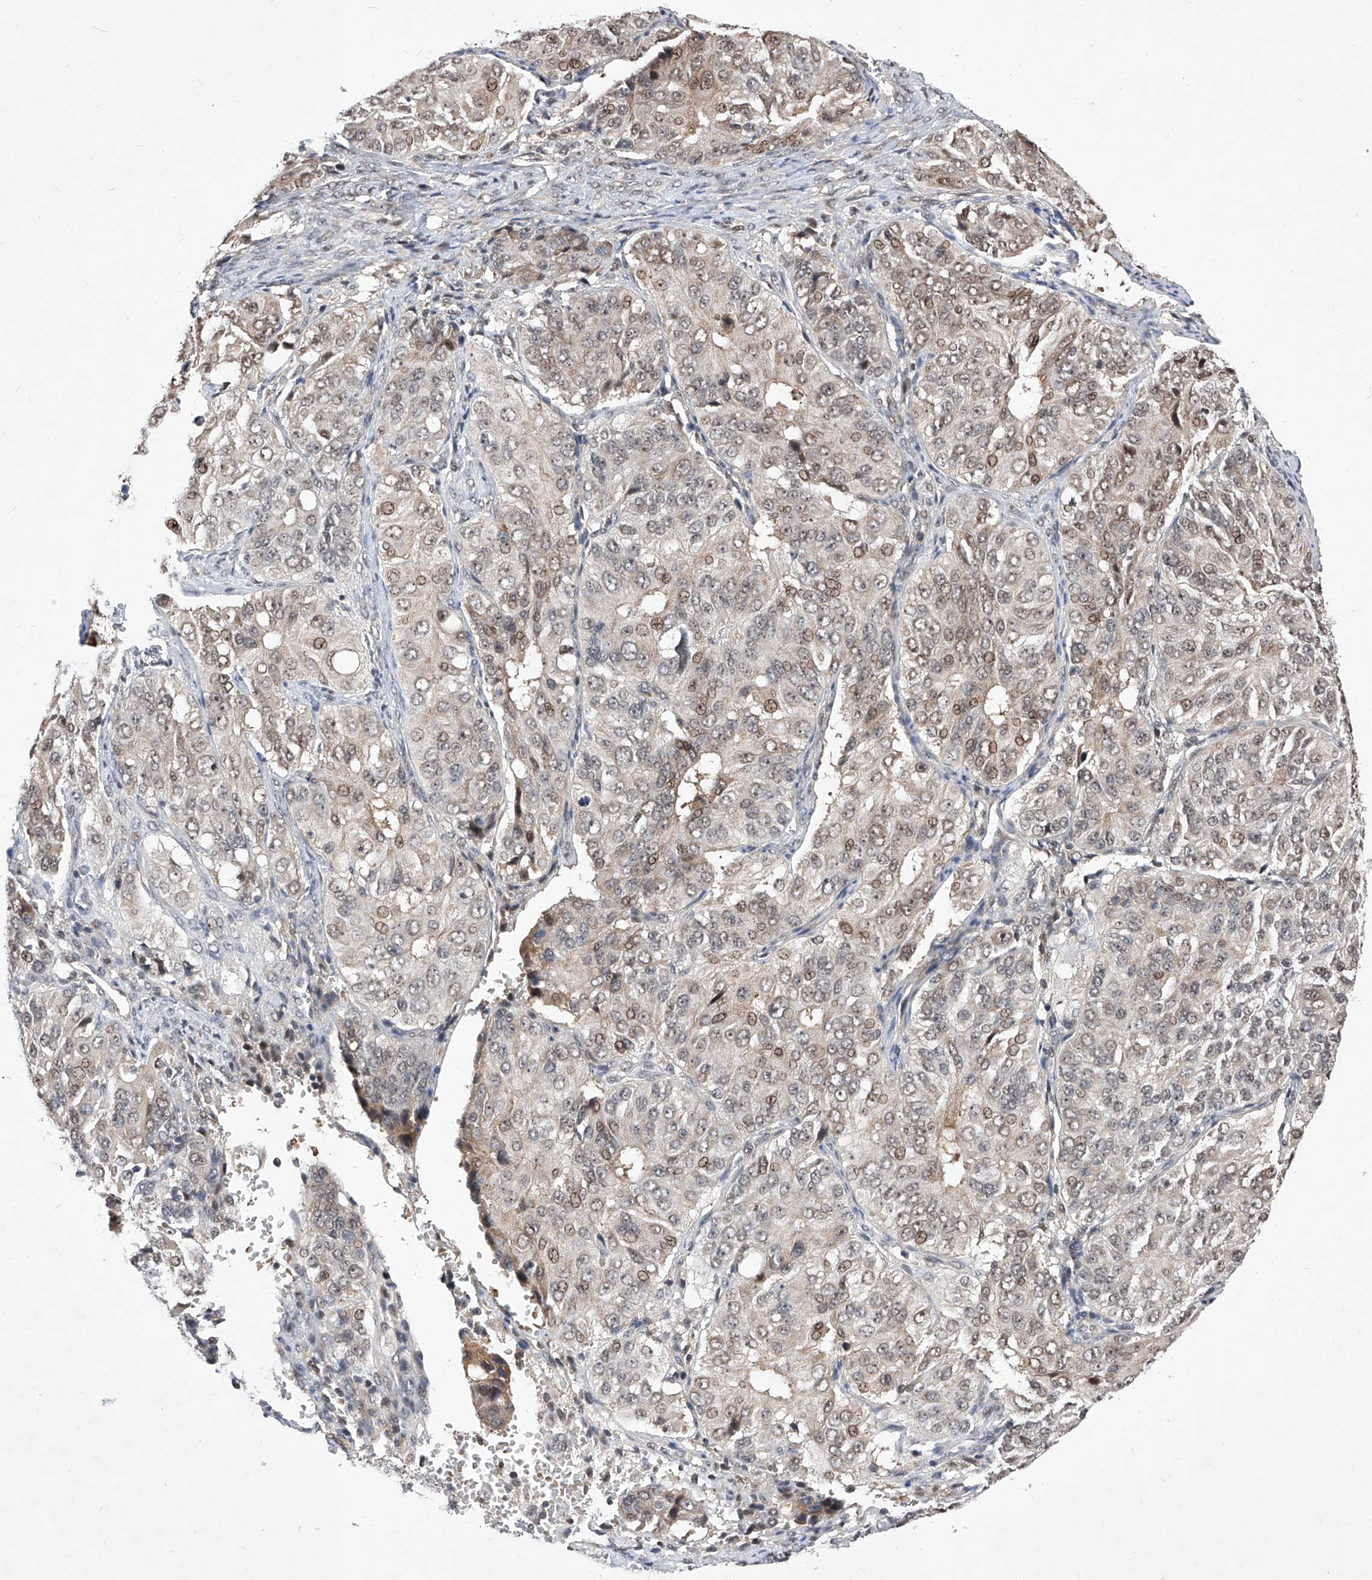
{"staining": {"intensity": "weak", "quantity": "25%-75%", "location": "nuclear"}, "tissue": "ovarian cancer", "cell_type": "Tumor cells", "image_type": "cancer", "snomed": [{"axis": "morphology", "description": "Carcinoma, endometroid"}, {"axis": "topography", "description": "Ovary"}], "caption": "Ovarian endometroid carcinoma stained with IHC reveals weak nuclear positivity in about 25%-75% of tumor cells.", "gene": "LGR4", "patient": {"sex": "female", "age": 51}}